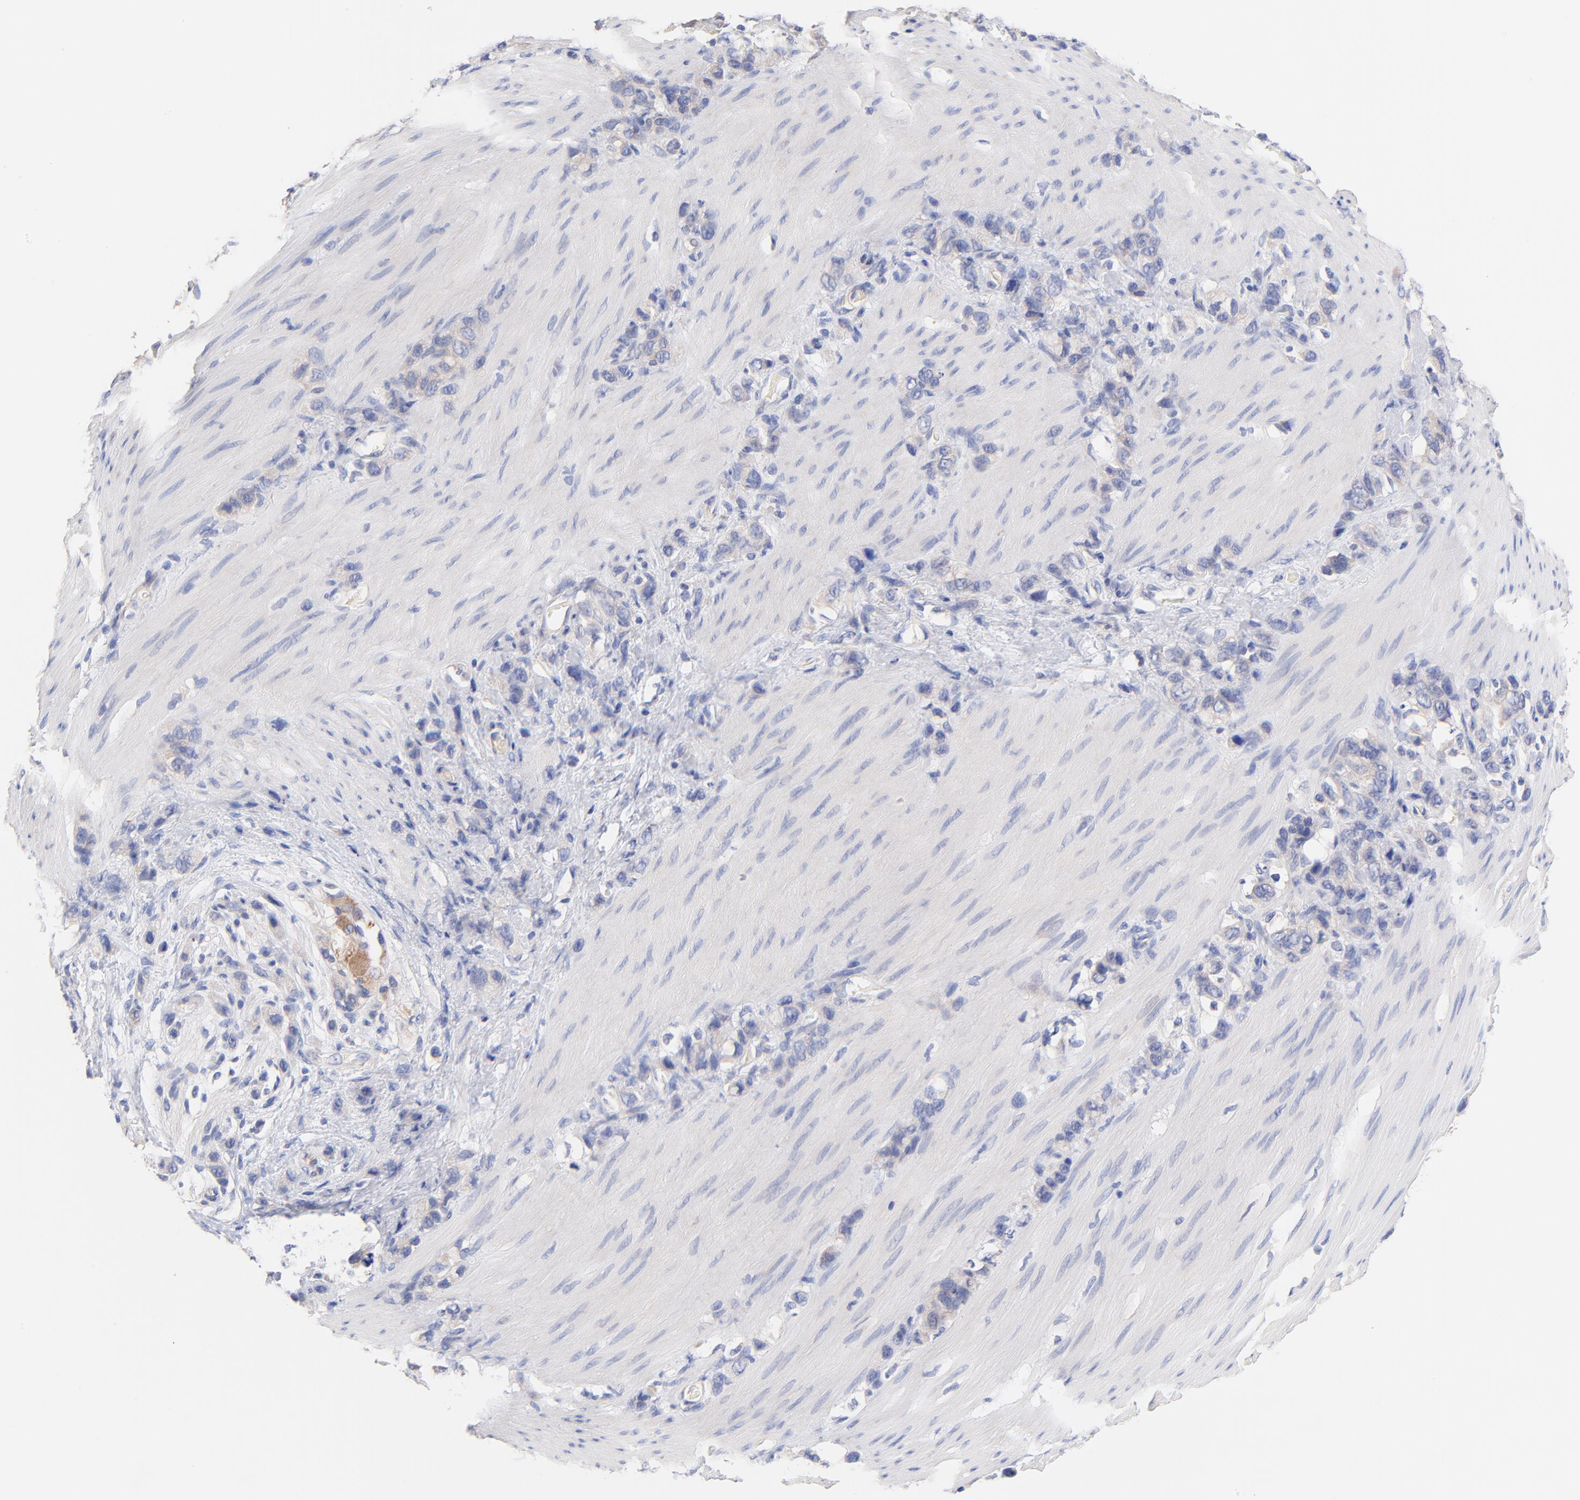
{"staining": {"intensity": "negative", "quantity": "none", "location": "none"}, "tissue": "stomach cancer", "cell_type": "Tumor cells", "image_type": "cancer", "snomed": [{"axis": "morphology", "description": "Normal tissue, NOS"}, {"axis": "morphology", "description": "Adenocarcinoma, NOS"}, {"axis": "morphology", "description": "Adenocarcinoma, High grade"}, {"axis": "topography", "description": "Stomach, upper"}, {"axis": "topography", "description": "Stomach"}], "caption": "High-grade adenocarcinoma (stomach) was stained to show a protein in brown. There is no significant positivity in tumor cells.", "gene": "TNFRSF13C", "patient": {"sex": "female", "age": 65}}